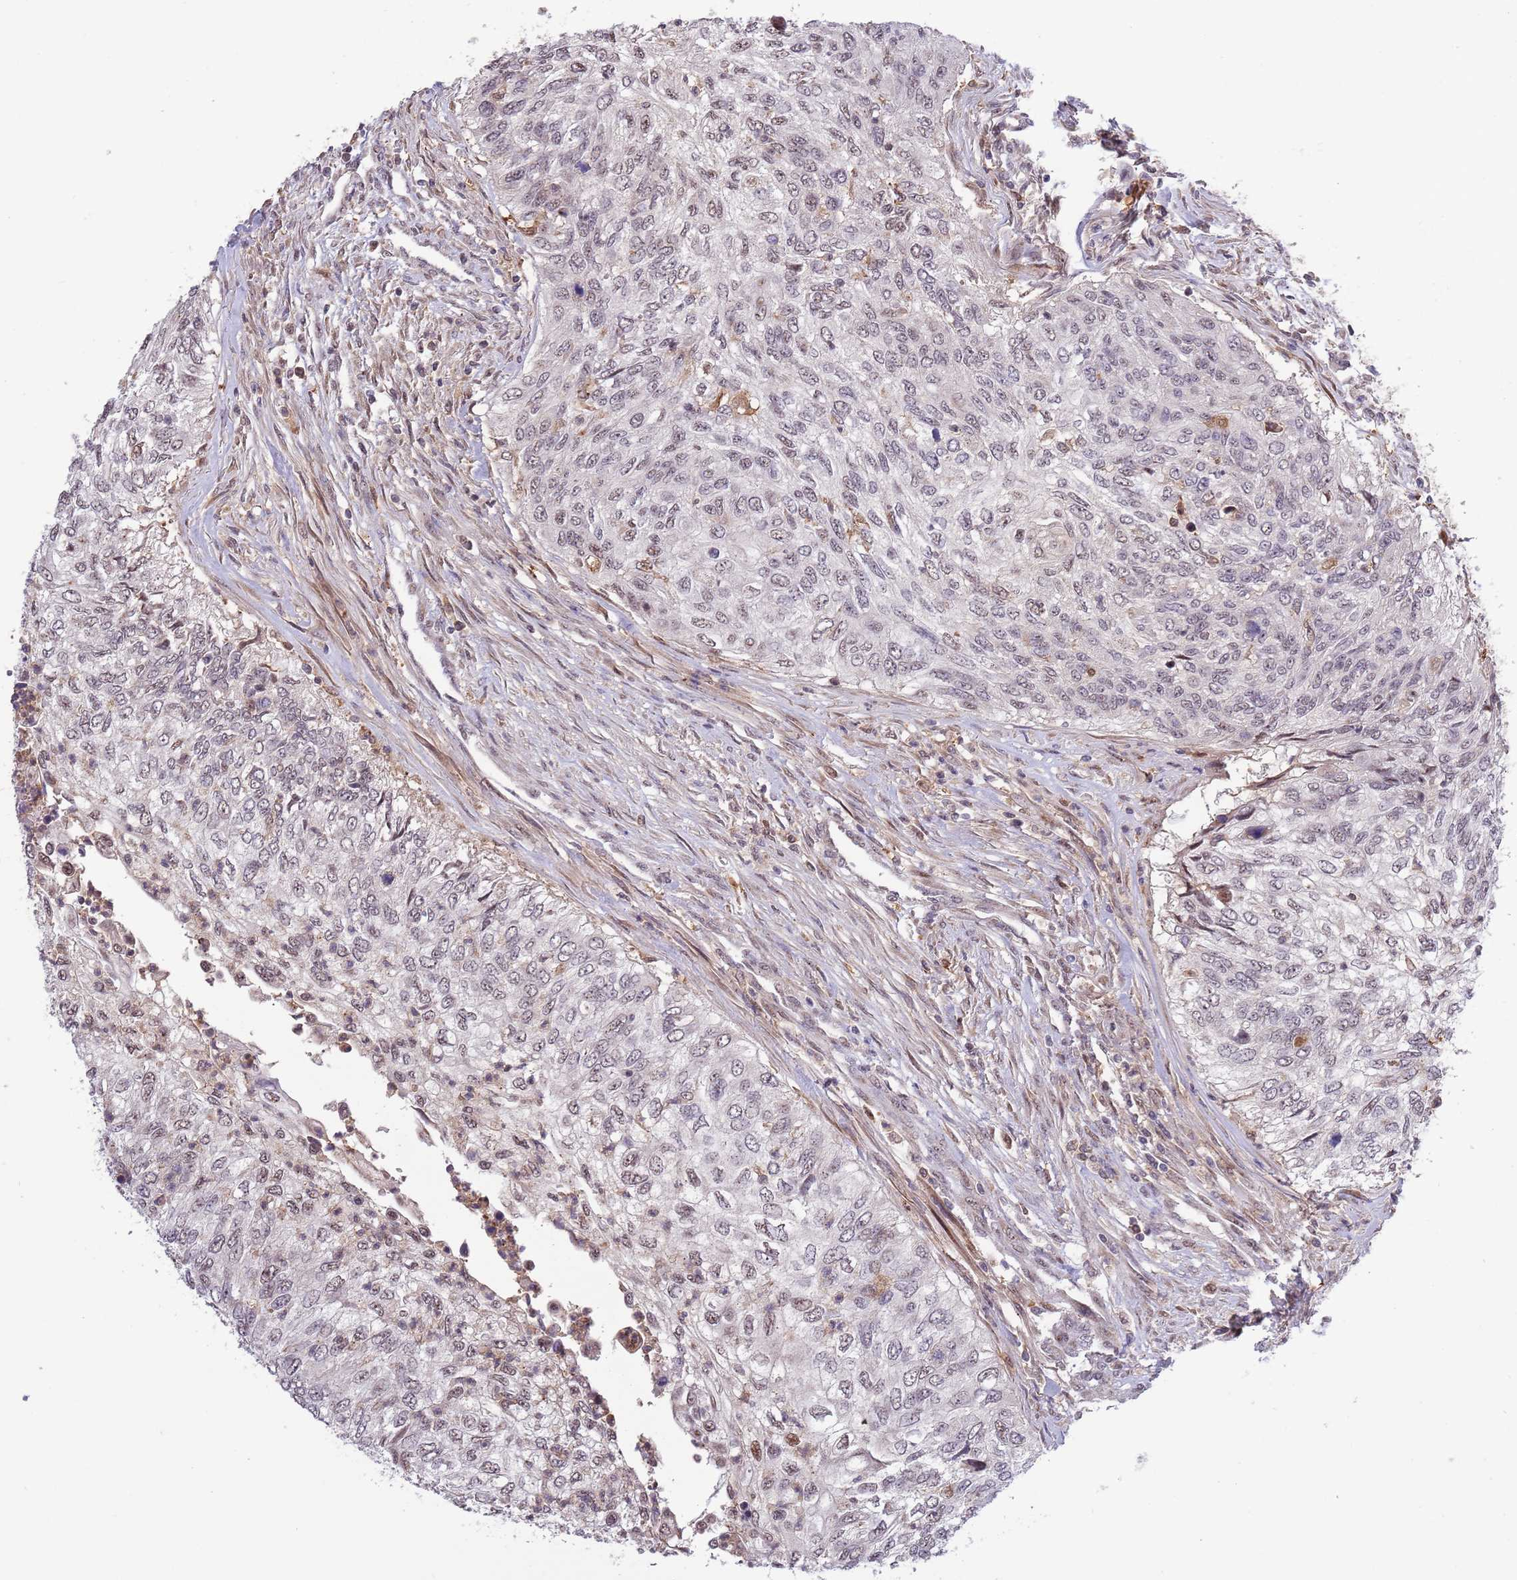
{"staining": {"intensity": "weak", "quantity": "25%-75%", "location": "nuclear"}, "tissue": "urothelial cancer", "cell_type": "Tumor cells", "image_type": "cancer", "snomed": [{"axis": "morphology", "description": "Urothelial carcinoma, High grade"}, {"axis": "topography", "description": "Urinary bladder"}], "caption": "Immunohistochemistry of urothelial cancer reveals low levels of weak nuclear expression in about 25%-75% of tumor cells.", "gene": "CCNJL", "patient": {"sex": "female", "age": 60}}